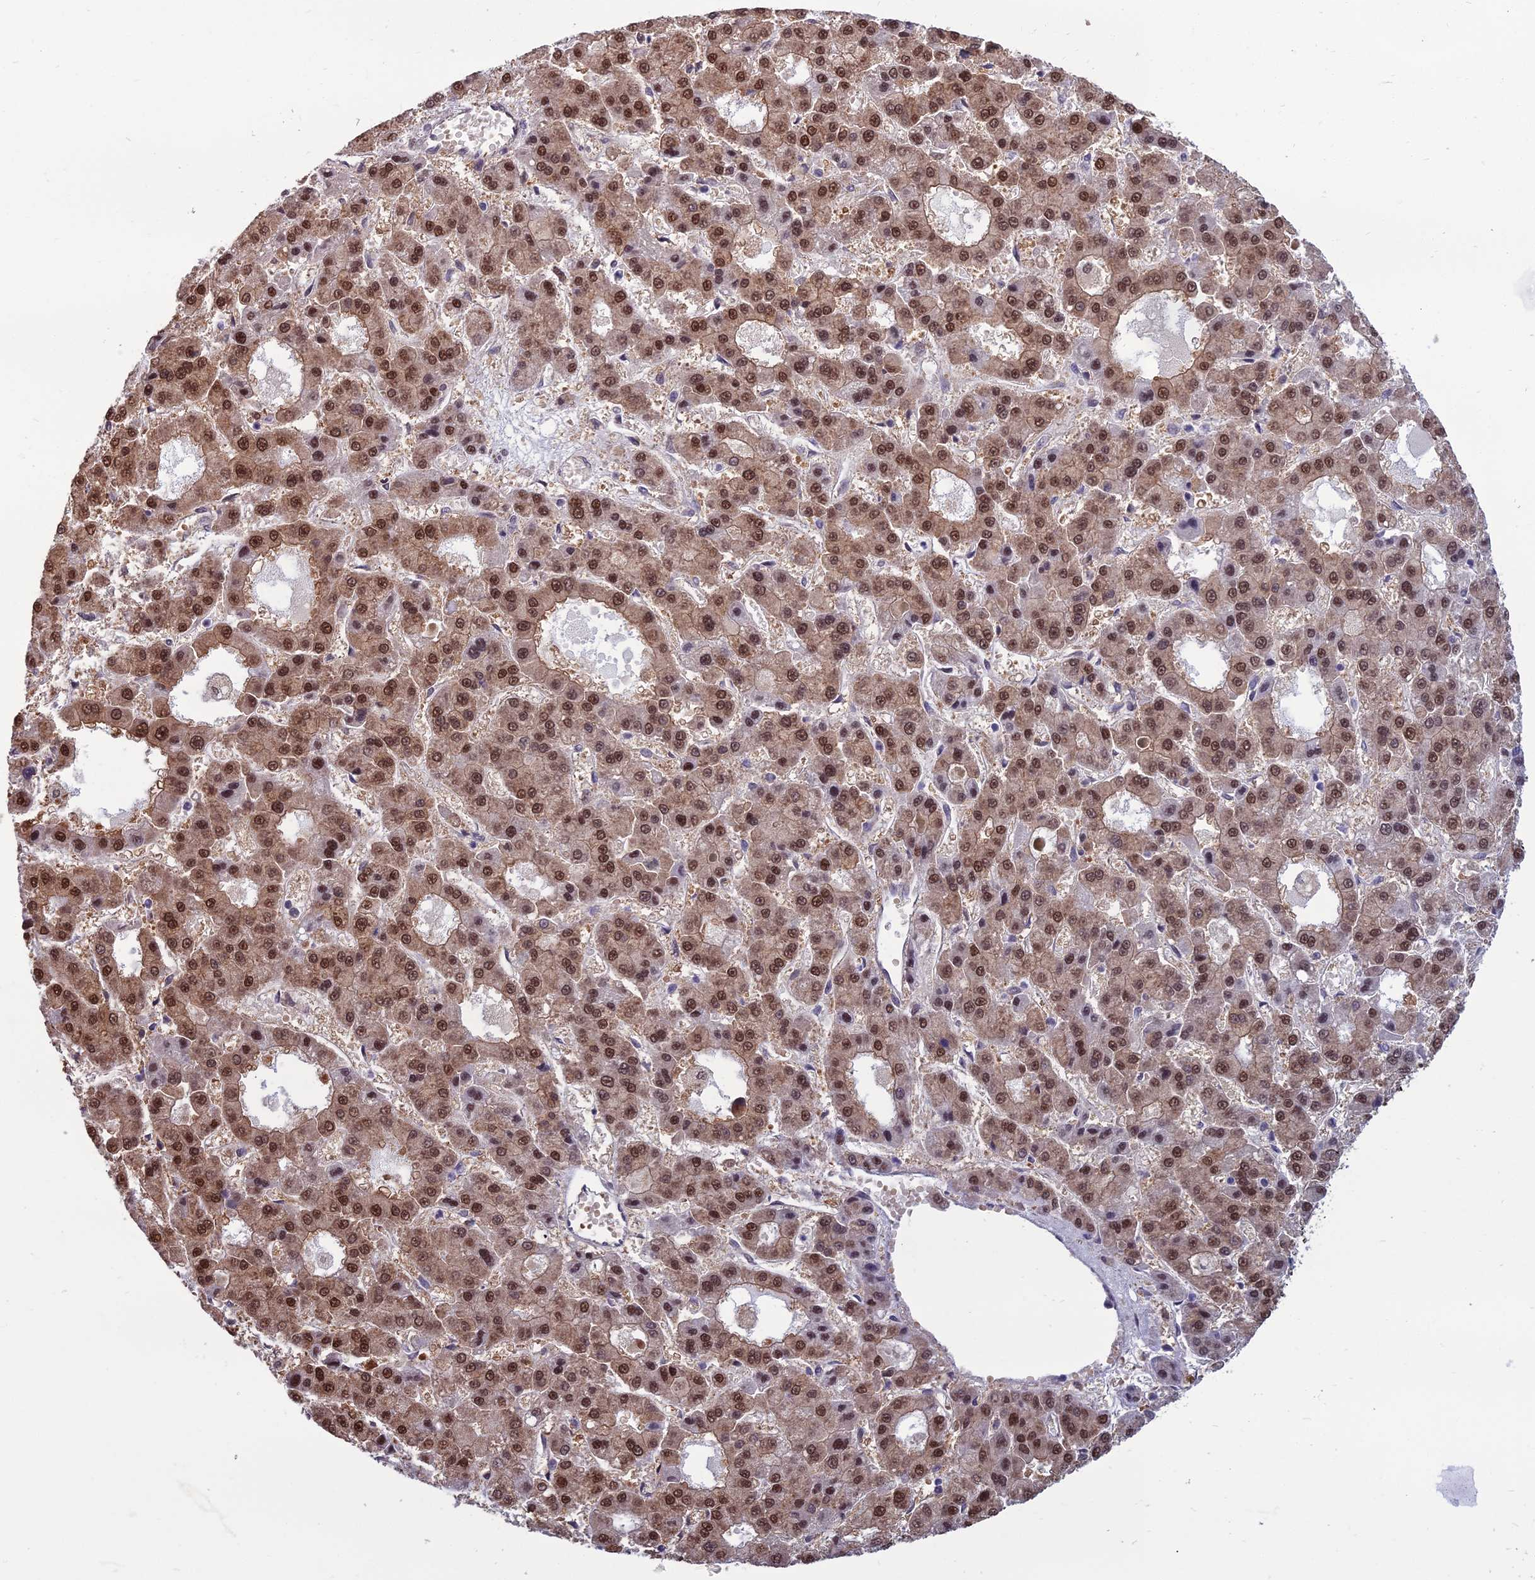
{"staining": {"intensity": "moderate", "quantity": ">75%", "location": "nuclear"}, "tissue": "liver cancer", "cell_type": "Tumor cells", "image_type": "cancer", "snomed": [{"axis": "morphology", "description": "Carcinoma, Hepatocellular, NOS"}, {"axis": "topography", "description": "Liver"}], "caption": "Hepatocellular carcinoma (liver) was stained to show a protein in brown. There is medium levels of moderate nuclear expression in approximately >75% of tumor cells.", "gene": "NR4A3", "patient": {"sex": "male", "age": 70}}